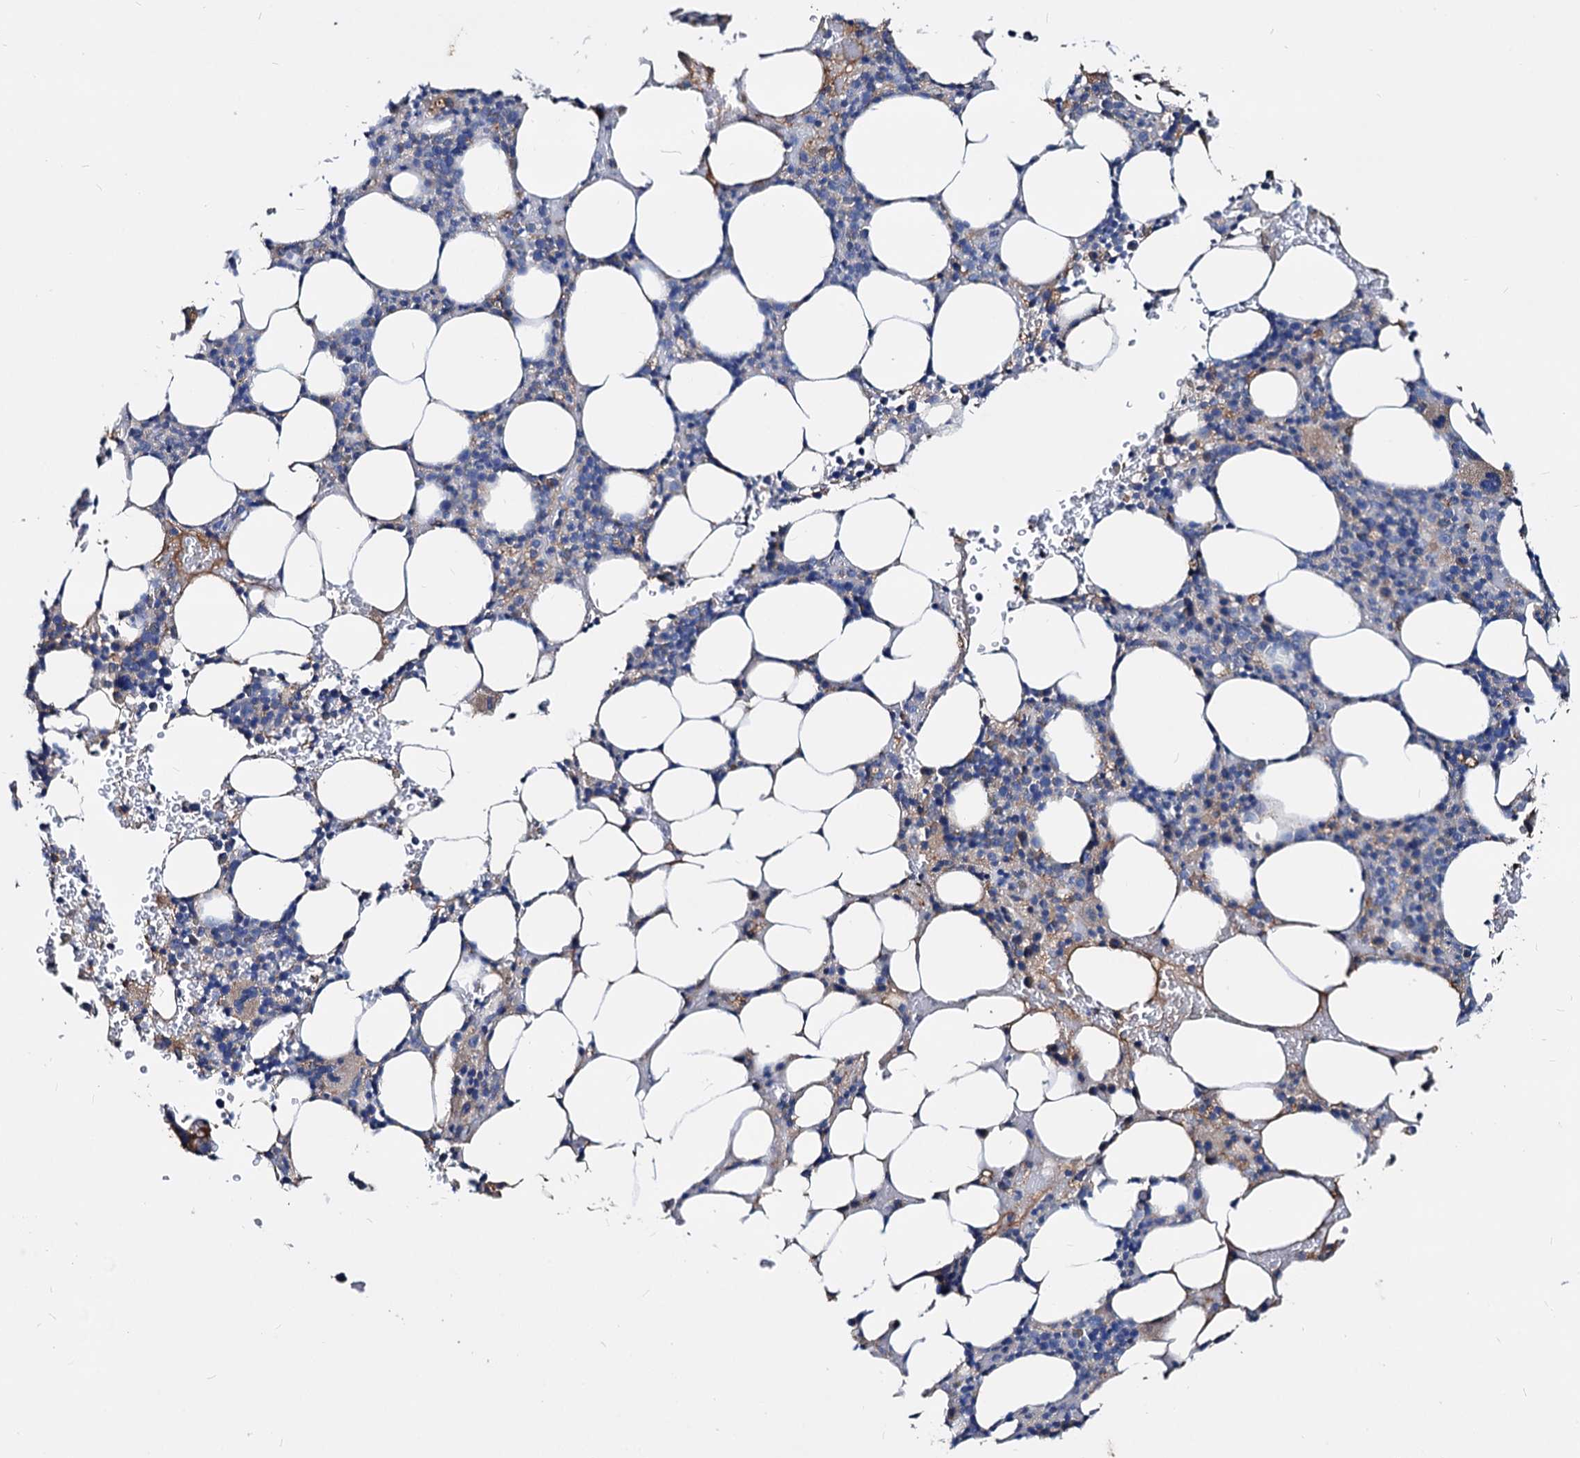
{"staining": {"intensity": "weak", "quantity": "<25%", "location": "cytoplasmic/membranous"}, "tissue": "bone marrow", "cell_type": "Hematopoietic cells", "image_type": "normal", "snomed": [{"axis": "morphology", "description": "Normal tissue, NOS"}, {"axis": "topography", "description": "Bone marrow"}], "caption": "This image is of unremarkable bone marrow stained with immunohistochemistry (IHC) to label a protein in brown with the nuclei are counter-stained blue. There is no positivity in hematopoietic cells. The staining is performed using DAB brown chromogen with nuclei counter-stained in using hematoxylin.", "gene": "ACY3", "patient": {"sex": "male", "age": 78}}